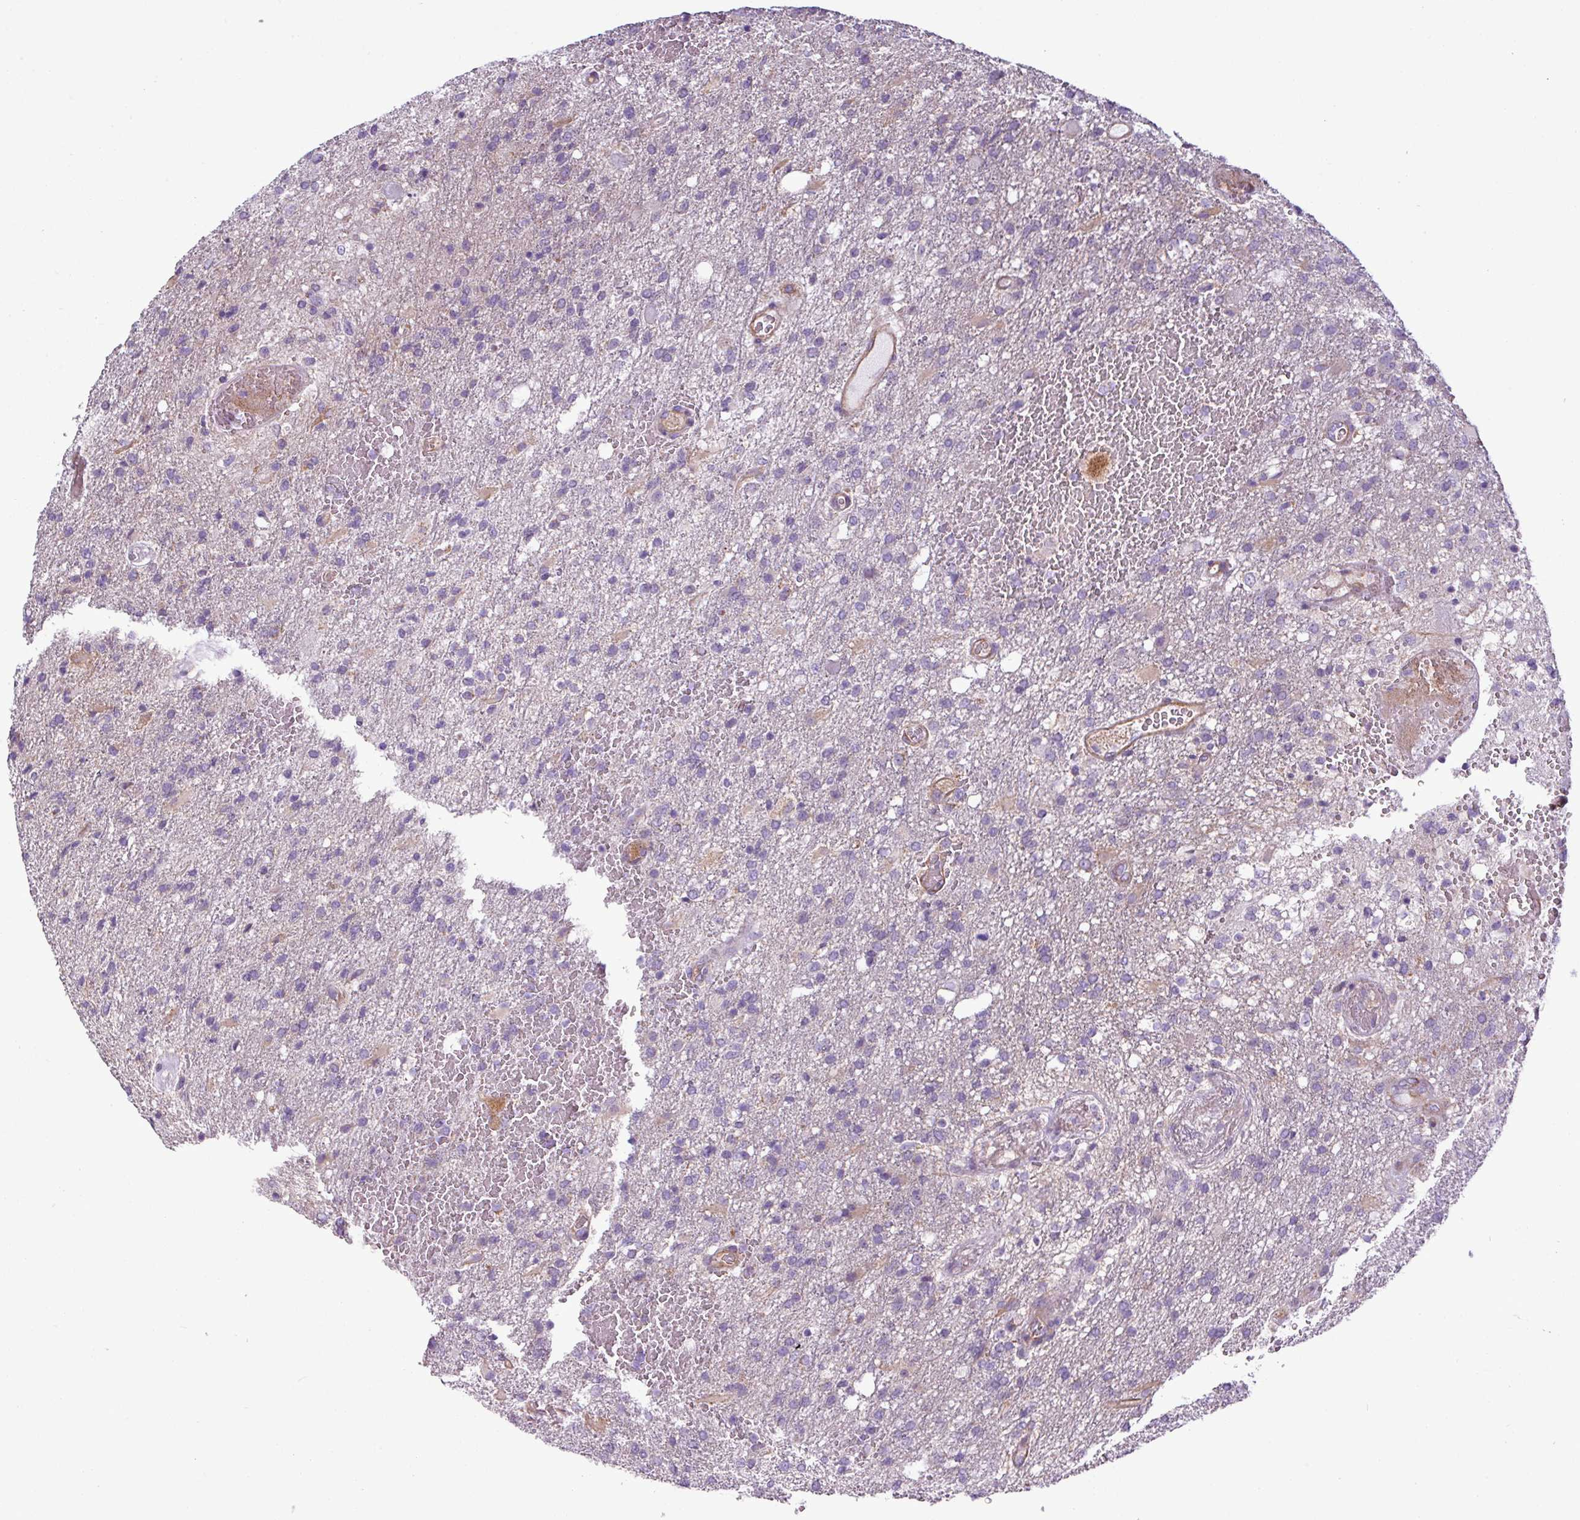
{"staining": {"intensity": "negative", "quantity": "none", "location": "none"}, "tissue": "glioma", "cell_type": "Tumor cells", "image_type": "cancer", "snomed": [{"axis": "morphology", "description": "Glioma, malignant, High grade"}, {"axis": "topography", "description": "Brain"}], "caption": "A histopathology image of human high-grade glioma (malignant) is negative for staining in tumor cells.", "gene": "BTN2A2", "patient": {"sex": "female", "age": 74}}